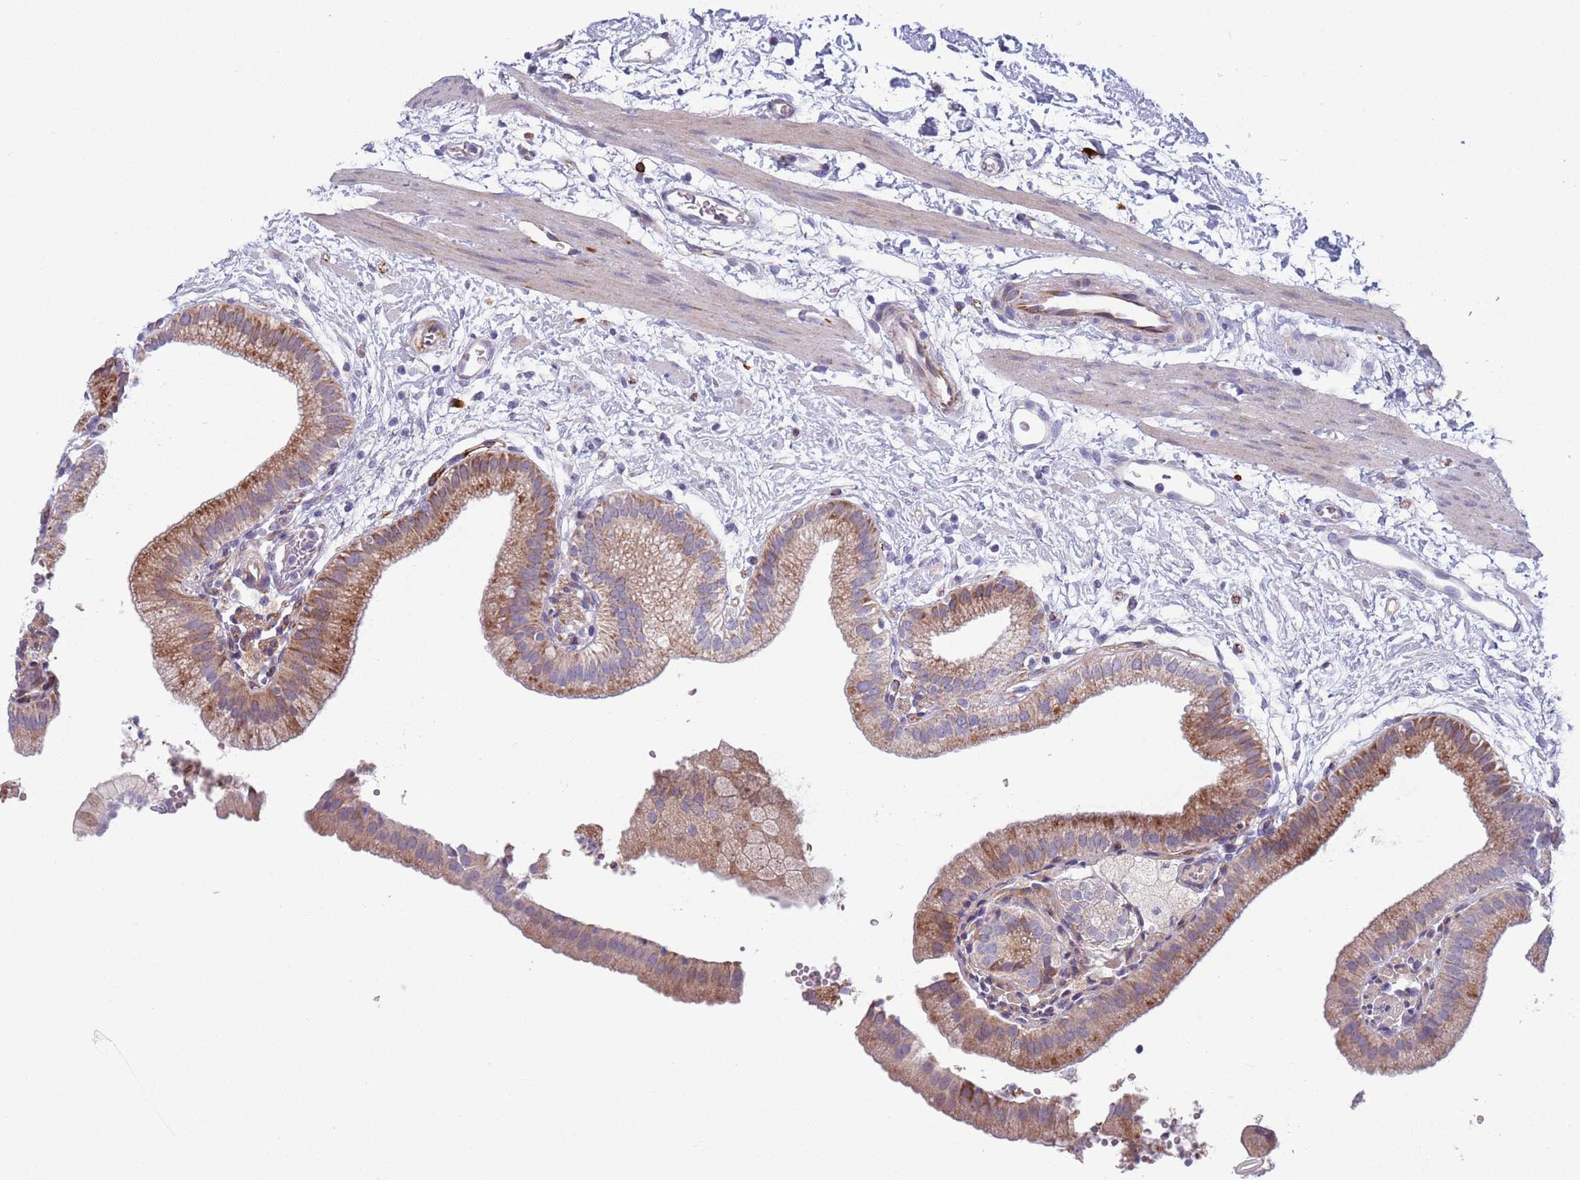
{"staining": {"intensity": "moderate", "quantity": ">75%", "location": "cytoplasmic/membranous"}, "tissue": "gallbladder", "cell_type": "Glandular cells", "image_type": "normal", "snomed": [{"axis": "morphology", "description": "Normal tissue, NOS"}, {"axis": "topography", "description": "Gallbladder"}], "caption": "About >75% of glandular cells in benign human gallbladder display moderate cytoplasmic/membranous protein staining as visualized by brown immunohistochemical staining.", "gene": "TYW1B", "patient": {"sex": "male", "age": 55}}